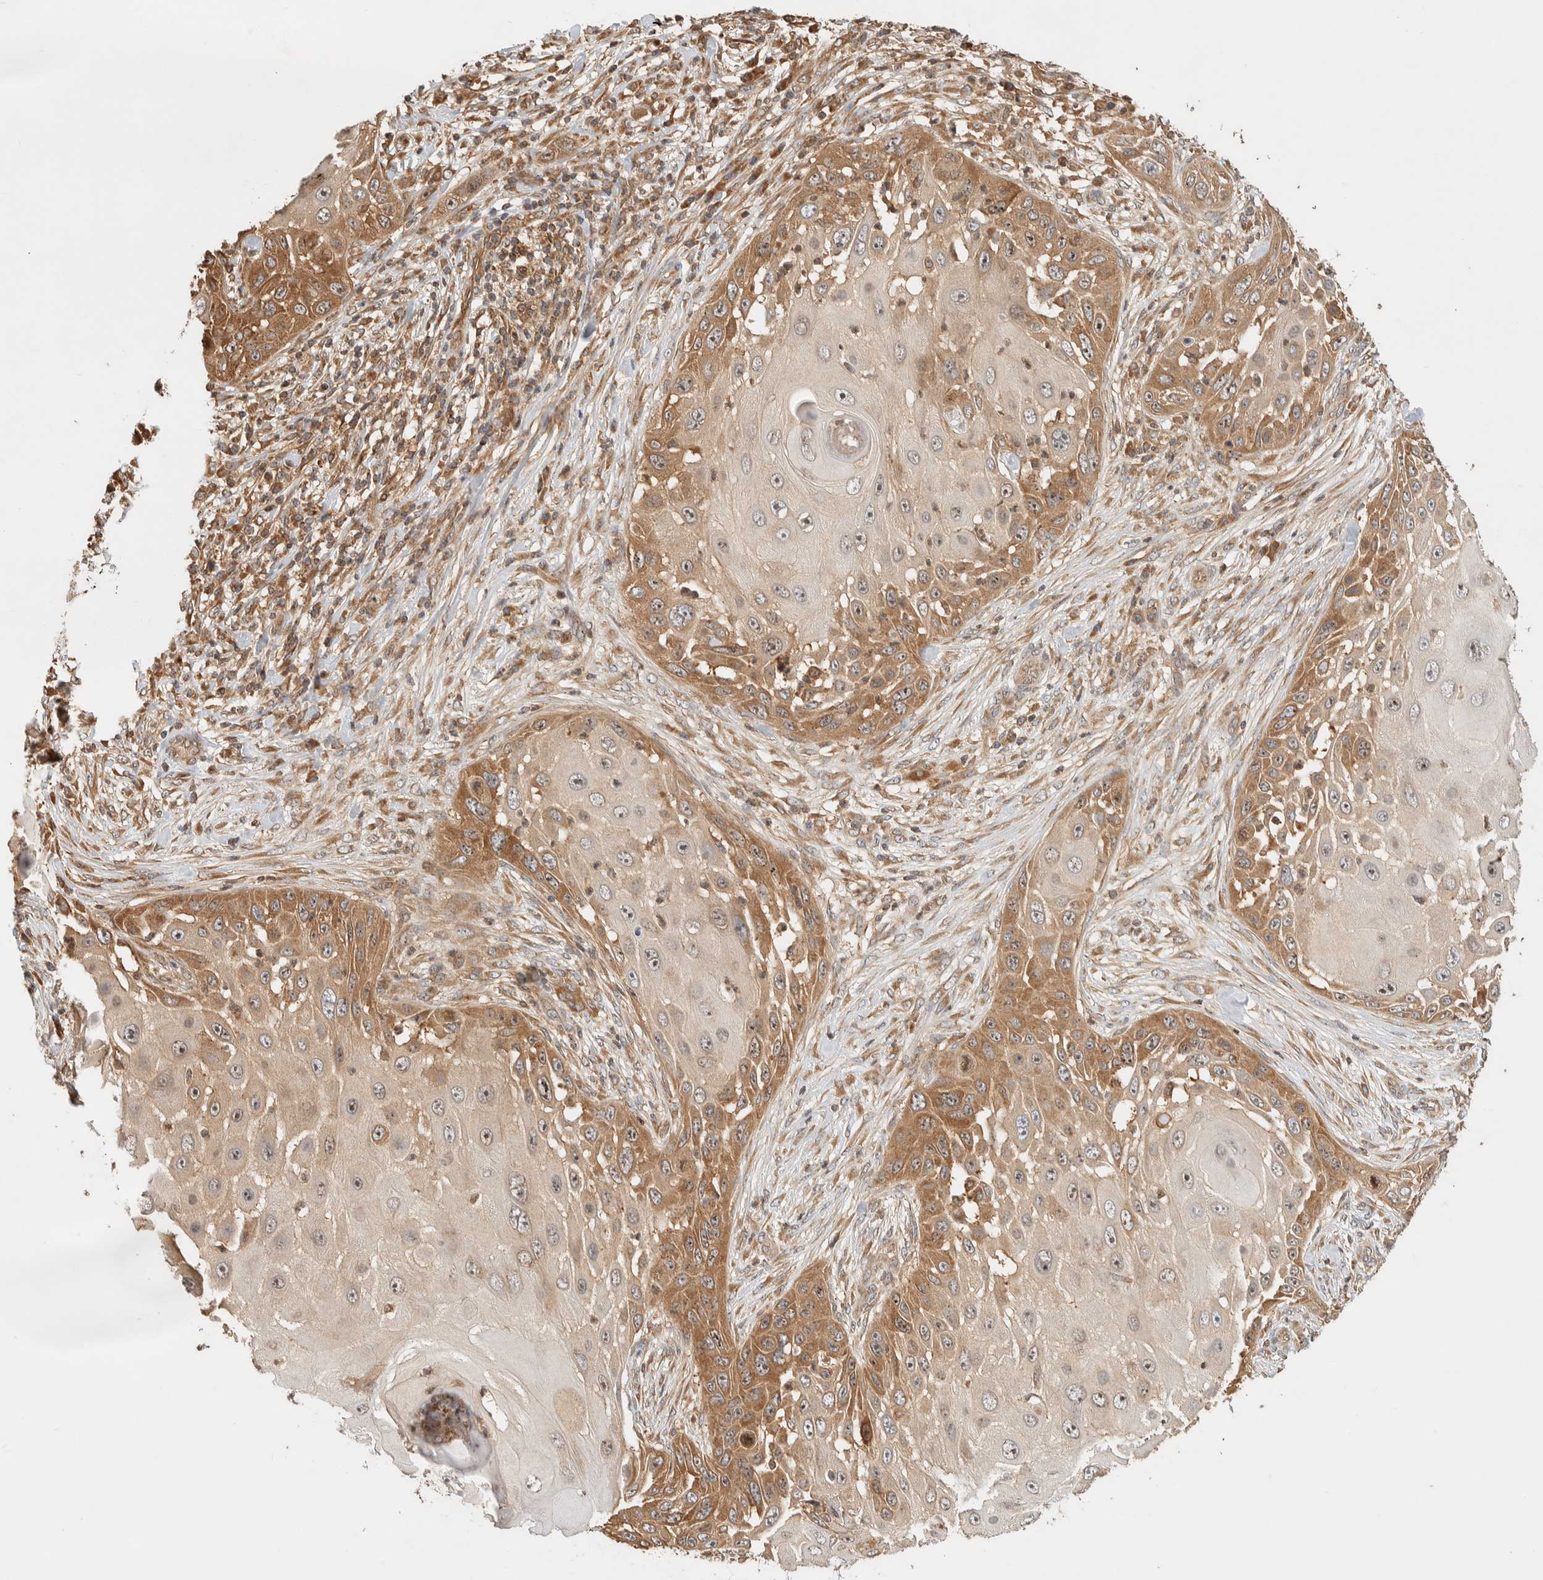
{"staining": {"intensity": "moderate", "quantity": ">75%", "location": "cytoplasmic/membranous"}, "tissue": "skin cancer", "cell_type": "Tumor cells", "image_type": "cancer", "snomed": [{"axis": "morphology", "description": "Squamous cell carcinoma, NOS"}, {"axis": "topography", "description": "Skin"}], "caption": "The photomicrograph exhibits immunohistochemical staining of skin cancer. There is moderate cytoplasmic/membranous expression is identified in approximately >75% of tumor cells. (DAB = brown stain, brightfield microscopy at high magnification).", "gene": "TTI2", "patient": {"sex": "female", "age": 44}}